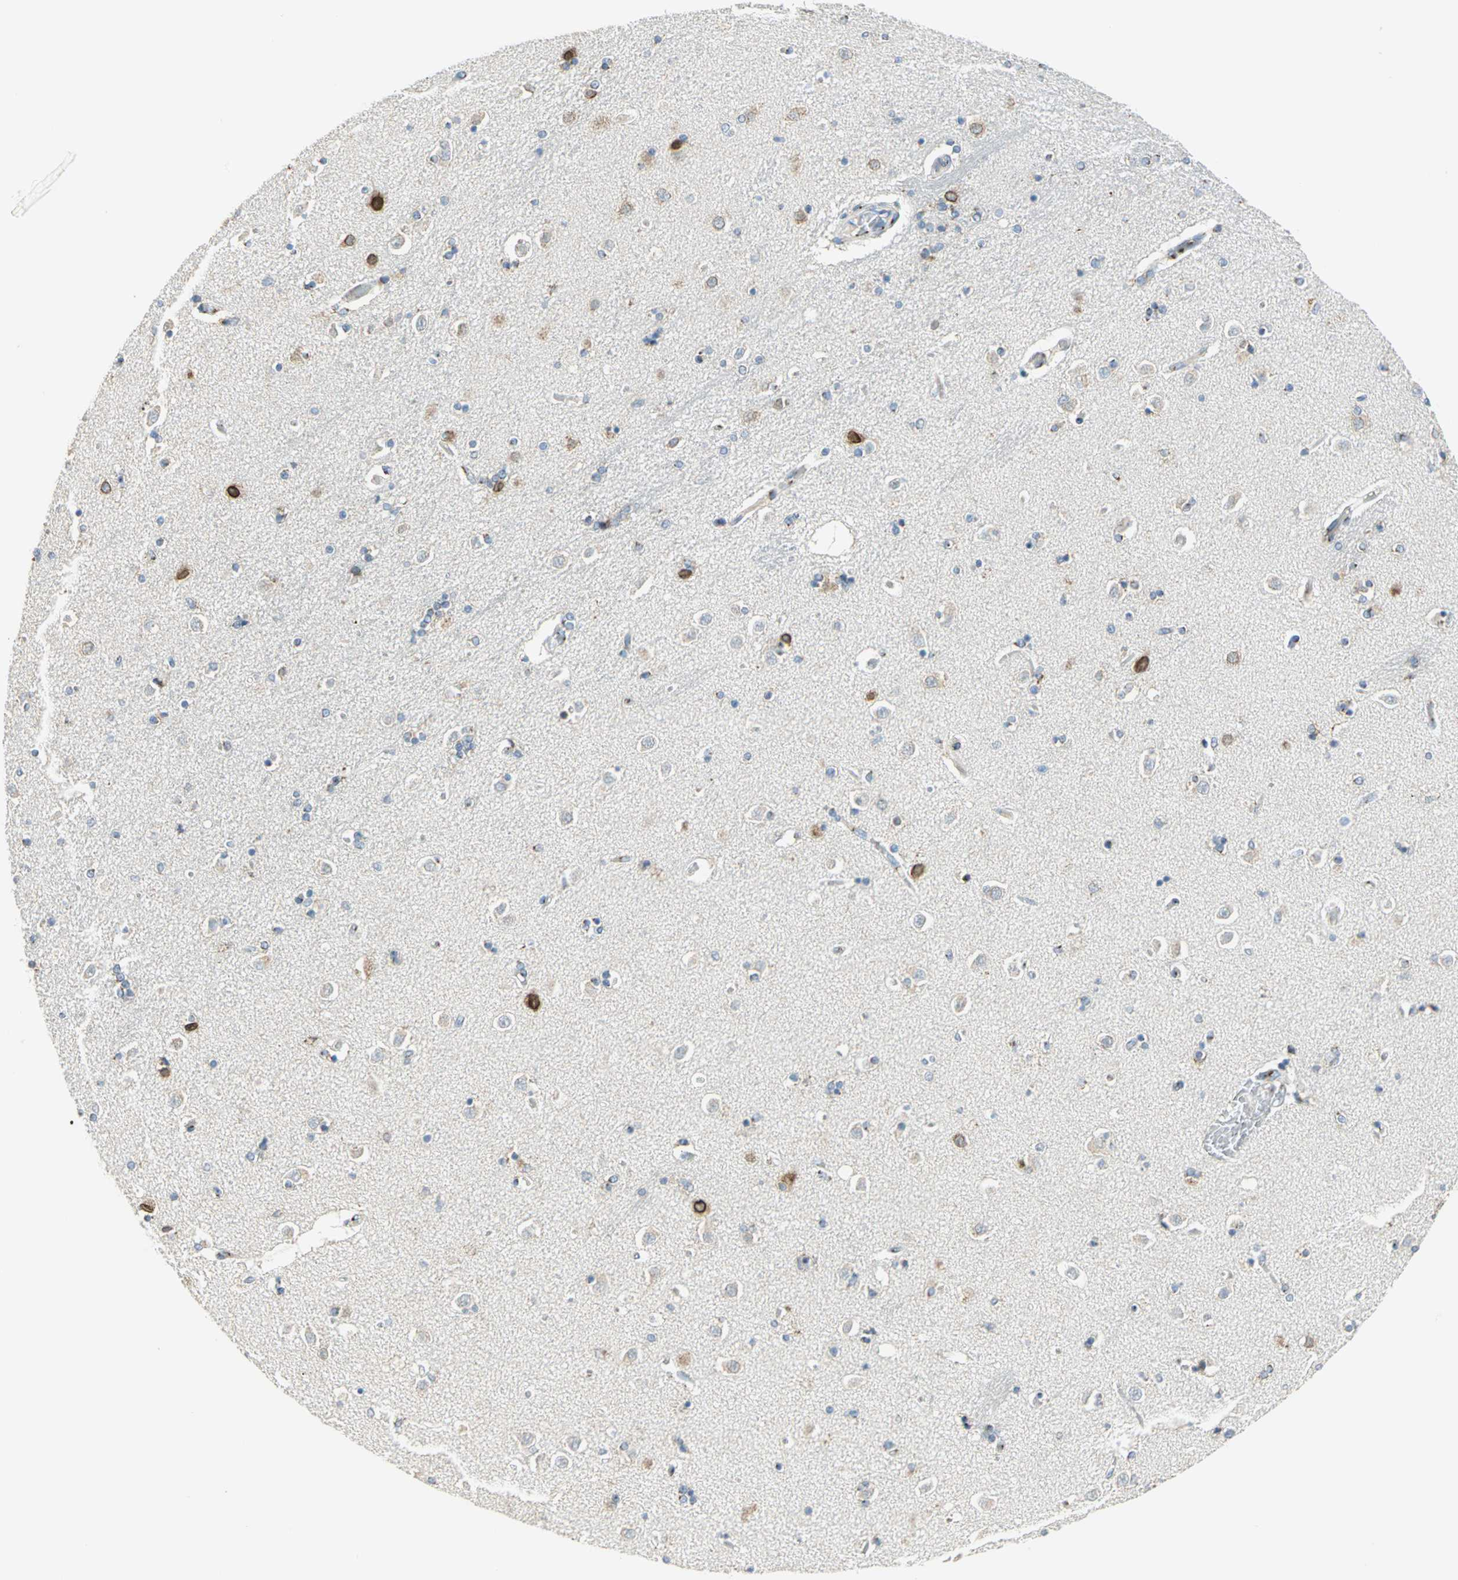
{"staining": {"intensity": "moderate", "quantity": "25%-75%", "location": "cytoplasmic/membranous"}, "tissue": "caudate", "cell_type": "Glial cells", "image_type": "normal", "snomed": [{"axis": "morphology", "description": "Normal tissue, NOS"}, {"axis": "topography", "description": "Lateral ventricle wall"}], "caption": "Benign caudate reveals moderate cytoplasmic/membranous expression in about 25%-75% of glial cells.", "gene": "GPR3", "patient": {"sex": "female", "age": 54}}